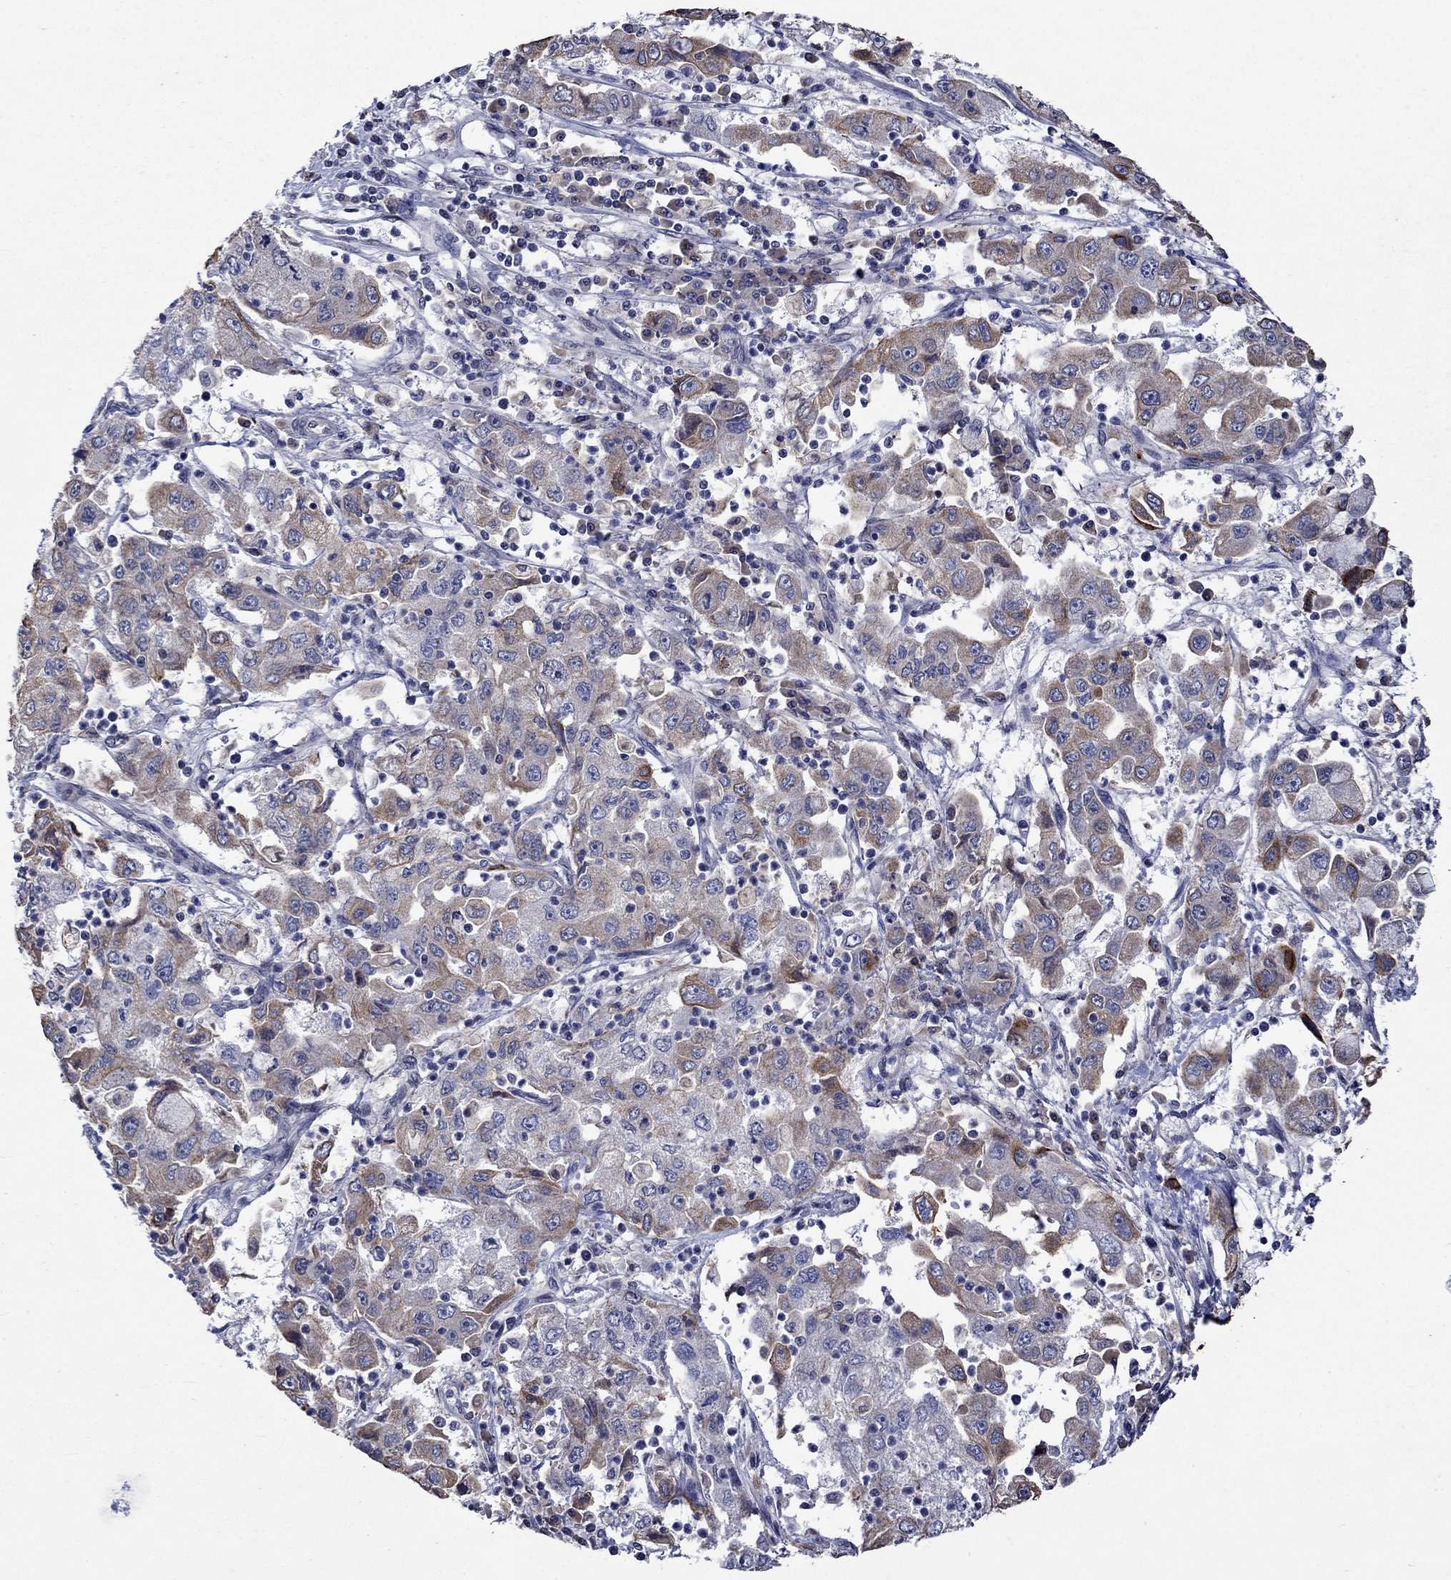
{"staining": {"intensity": "moderate", "quantity": "<25%", "location": "cytoplasmic/membranous"}, "tissue": "cervical cancer", "cell_type": "Tumor cells", "image_type": "cancer", "snomed": [{"axis": "morphology", "description": "Squamous cell carcinoma, NOS"}, {"axis": "topography", "description": "Cervix"}], "caption": "DAB immunohistochemical staining of human squamous cell carcinoma (cervical) reveals moderate cytoplasmic/membranous protein staining in approximately <25% of tumor cells. (DAB IHC, brown staining for protein, blue staining for nuclei).", "gene": "DDX3Y", "patient": {"sex": "female", "age": 36}}